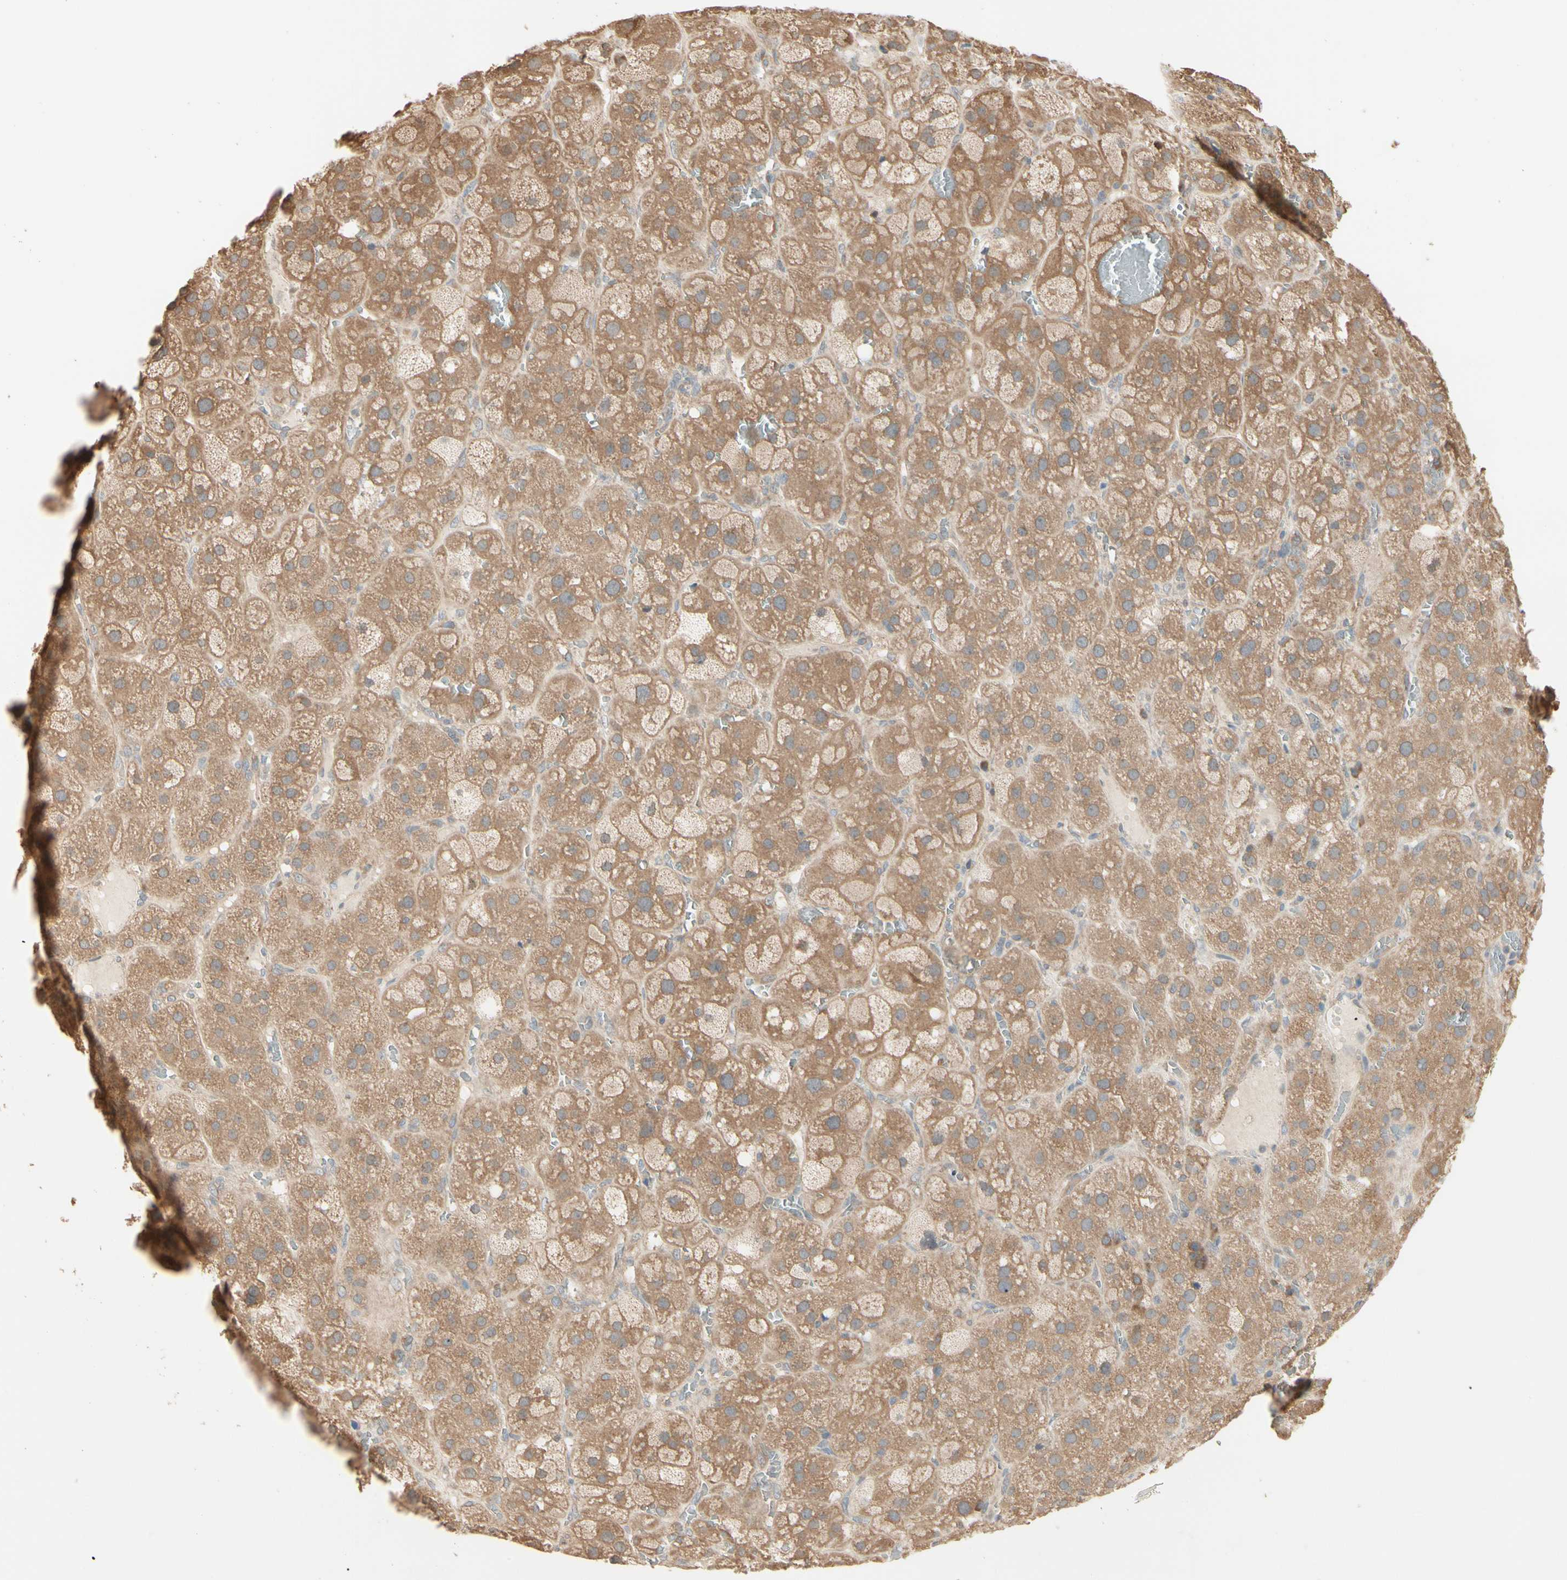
{"staining": {"intensity": "moderate", "quantity": "25%-75%", "location": "cytoplasmic/membranous"}, "tissue": "adrenal gland", "cell_type": "Glandular cells", "image_type": "normal", "snomed": [{"axis": "morphology", "description": "Normal tissue, NOS"}, {"axis": "topography", "description": "Adrenal gland"}], "caption": "Immunohistochemical staining of benign human adrenal gland reveals medium levels of moderate cytoplasmic/membranous positivity in about 25%-75% of glandular cells.", "gene": "IRAG1", "patient": {"sex": "female", "age": 47}}